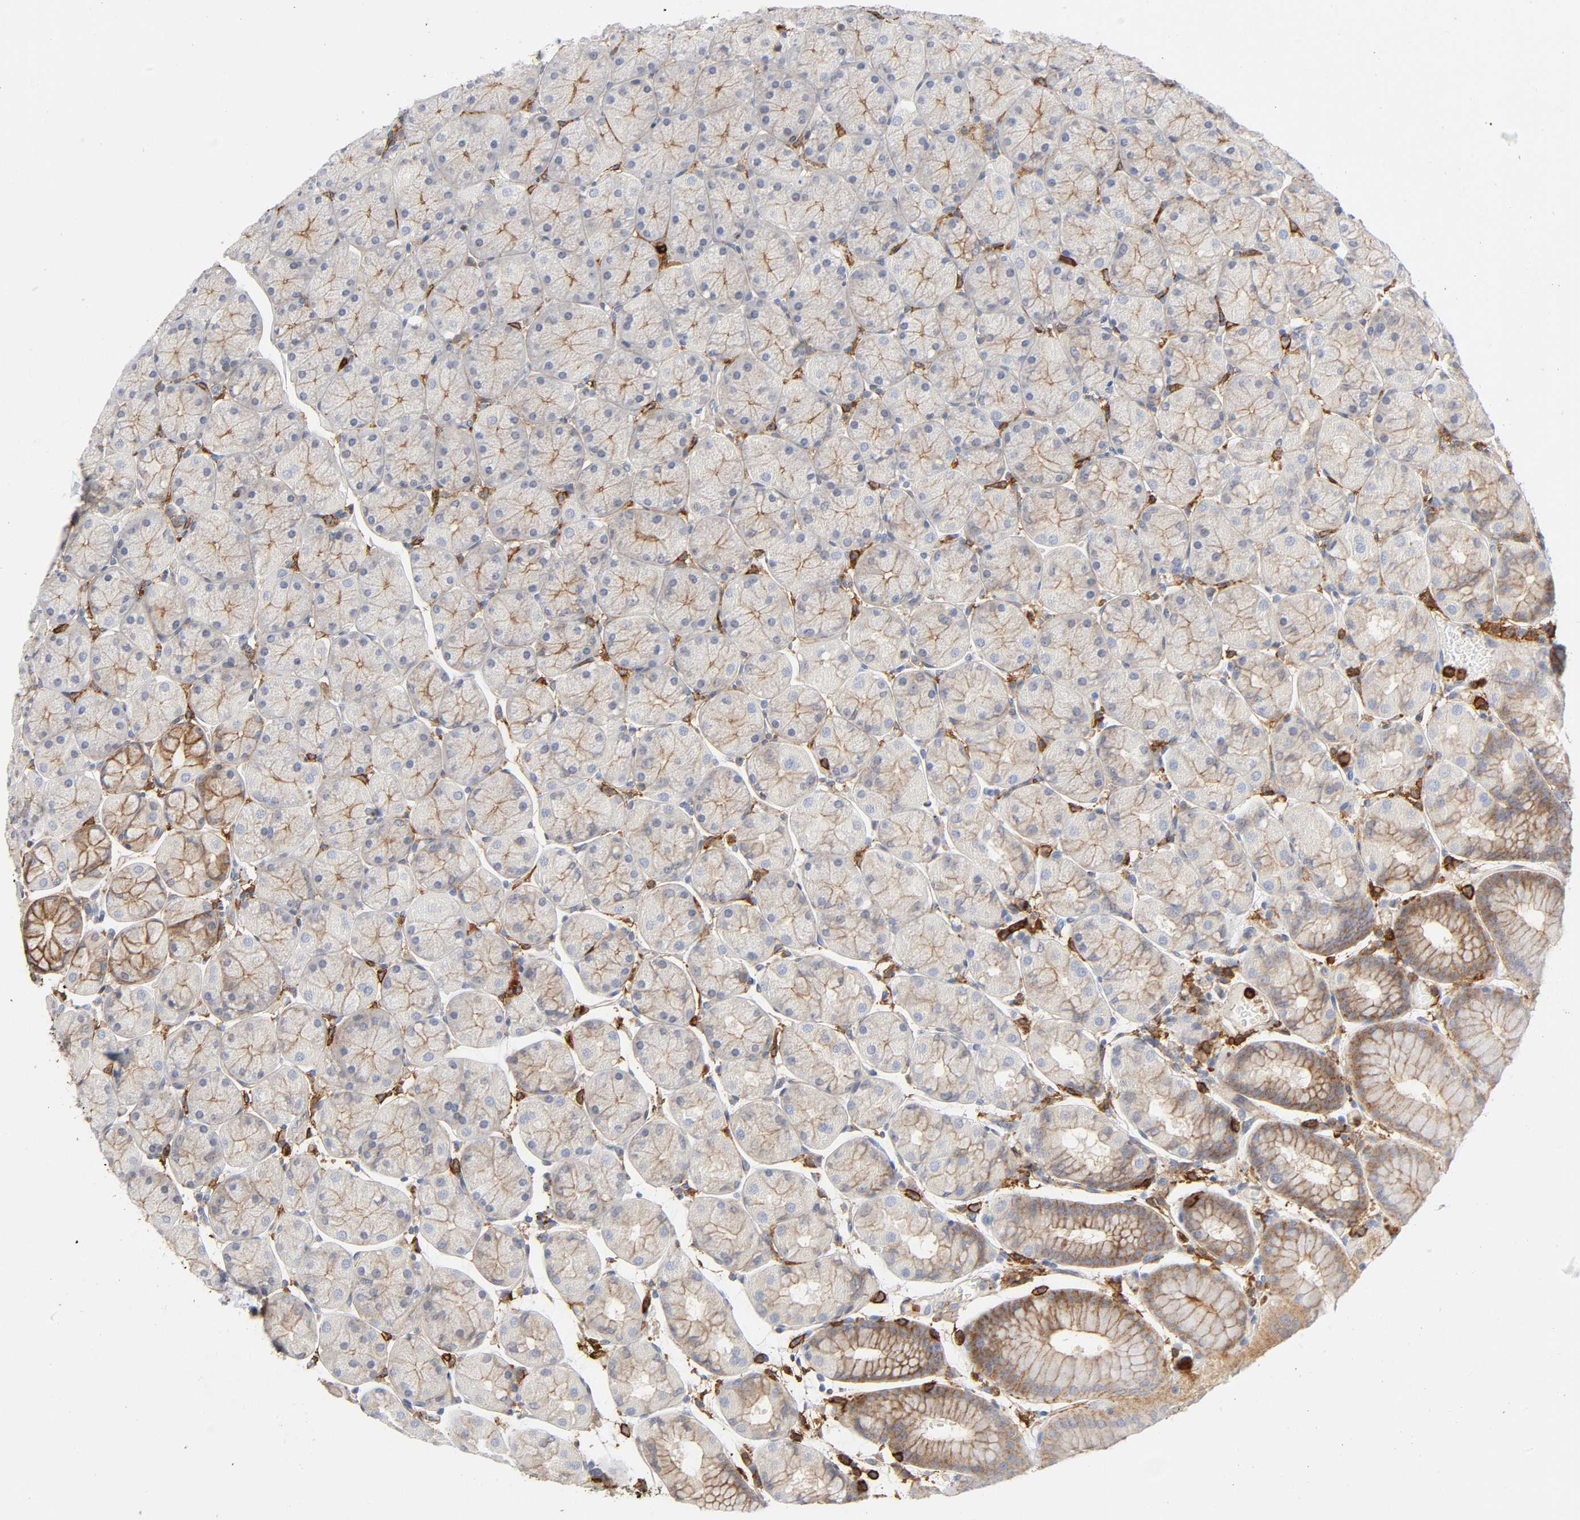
{"staining": {"intensity": "moderate", "quantity": "<25%", "location": "cytoplasmic/membranous"}, "tissue": "stomach", "cell_type": "Glandular cells", "image_type": "normal", "snomed": [{"axis": "morphology", "description": "Normal tissue, NOS"}, {"axis": "topography", "description": "Stomach, upper"}, {"axis": "topography", "description": "Stomach"}], "caption": "IHC micrograph of benign stomach: stomach stained using IHC displays low levels of moderate protein expression localized specifically in the cytoplasmic/membranous of glandular cells, appearing as a cytoplasmic/membranous brown color.", "gene": "LYN", "patient": {"sex": "male", "age": 76}}